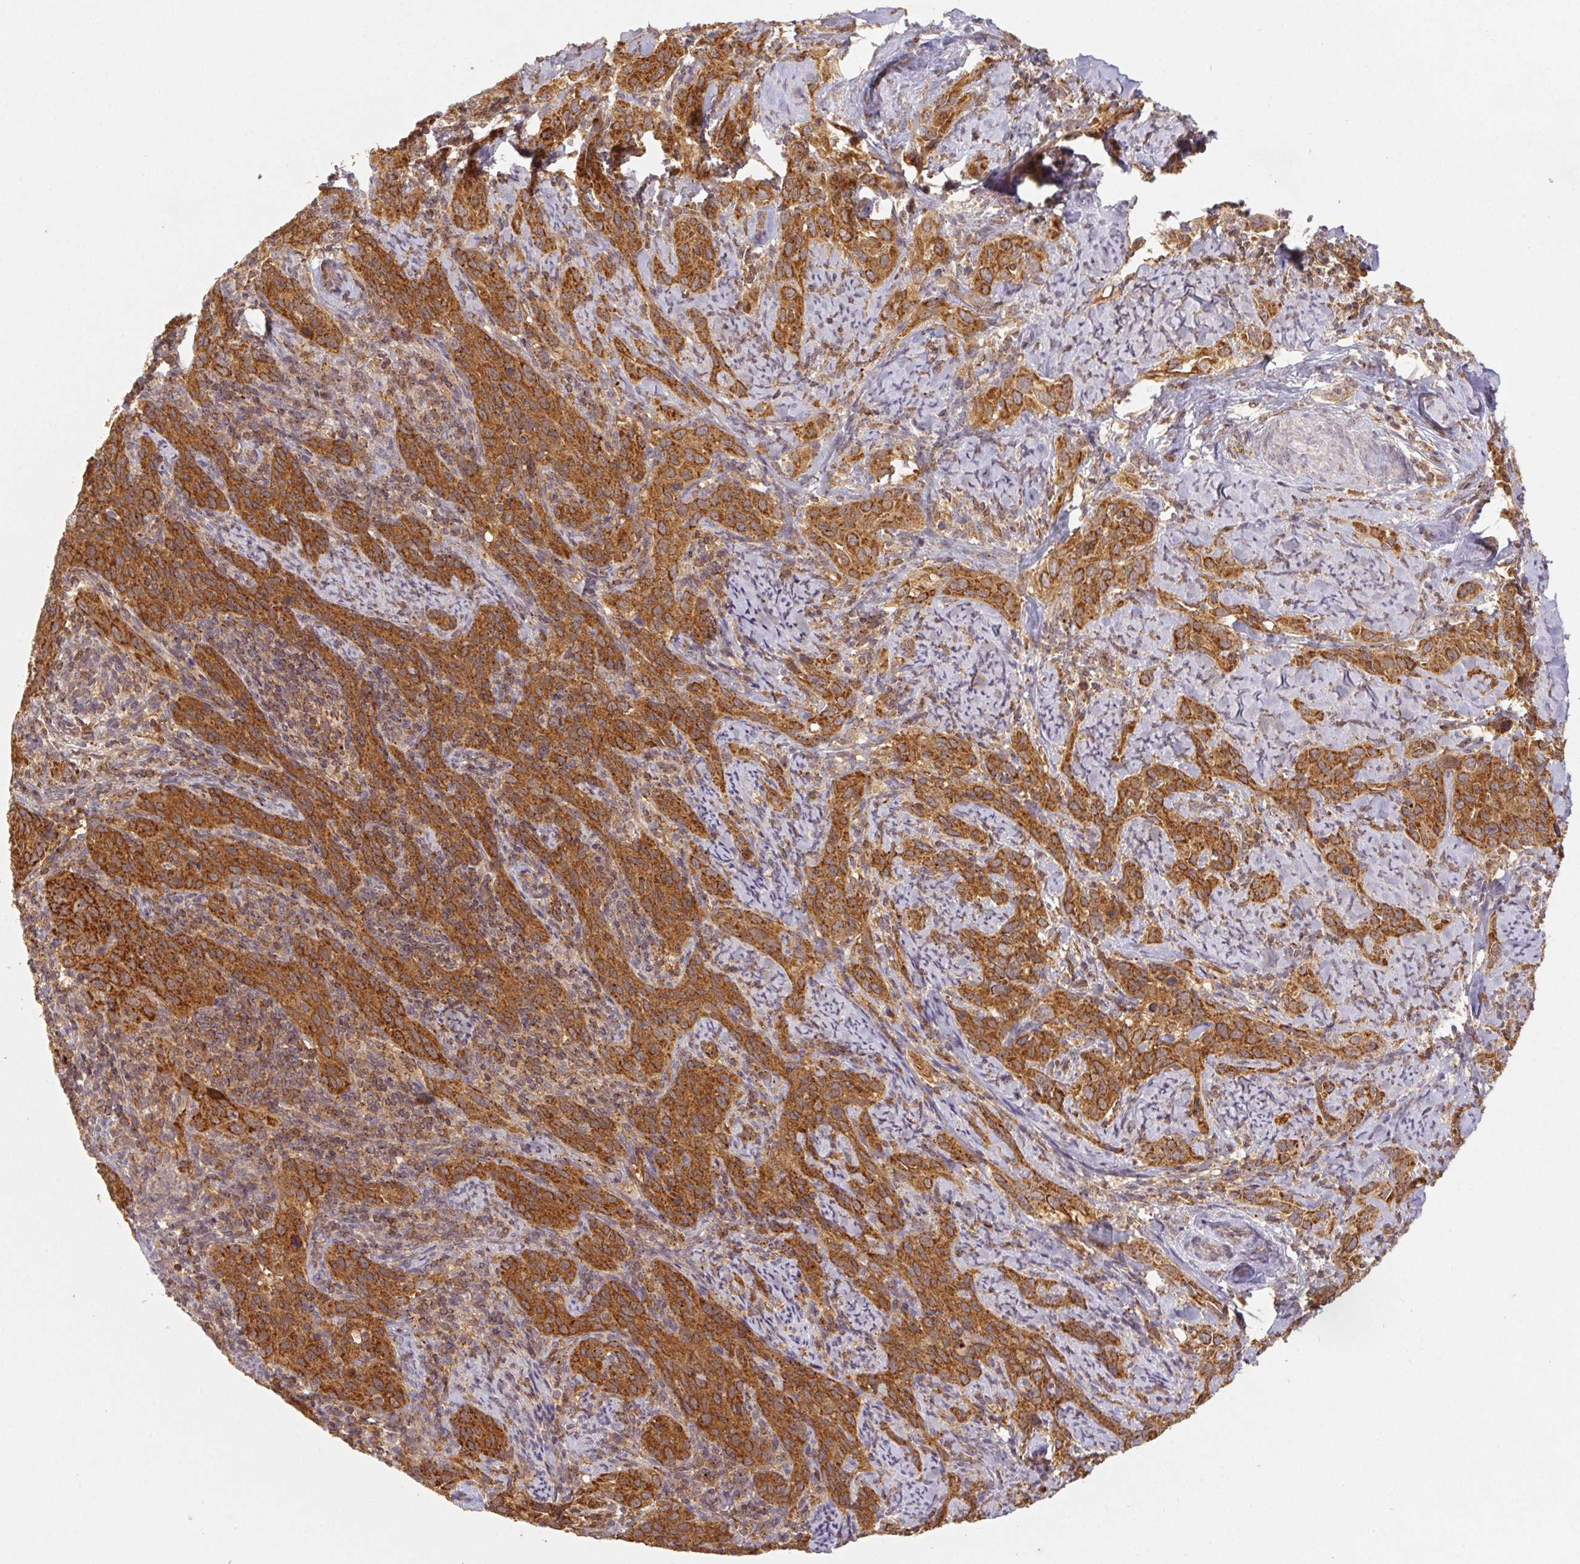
{"staining": {"intensity": "strong", "quantity": ">75%", "location": "cytoplasmic/membranous"}, "tissue": "cervical cancer", "cell_type": "Tumor cells", "image_type": "cancer", "snomed": [{"axis": "morphology", "description": "Squamous cell carcinoma, NOS"}, {"axis": "topography", "description": "Cervix"}], "caption": "Human cervical cancer stained for a protein (brown) shows strong cytoplasmic/membranous positive expression in approximately >75% of tumor cells.", "gene": "MTHFD1", "patient": {"sex": "female", "age": 51}}